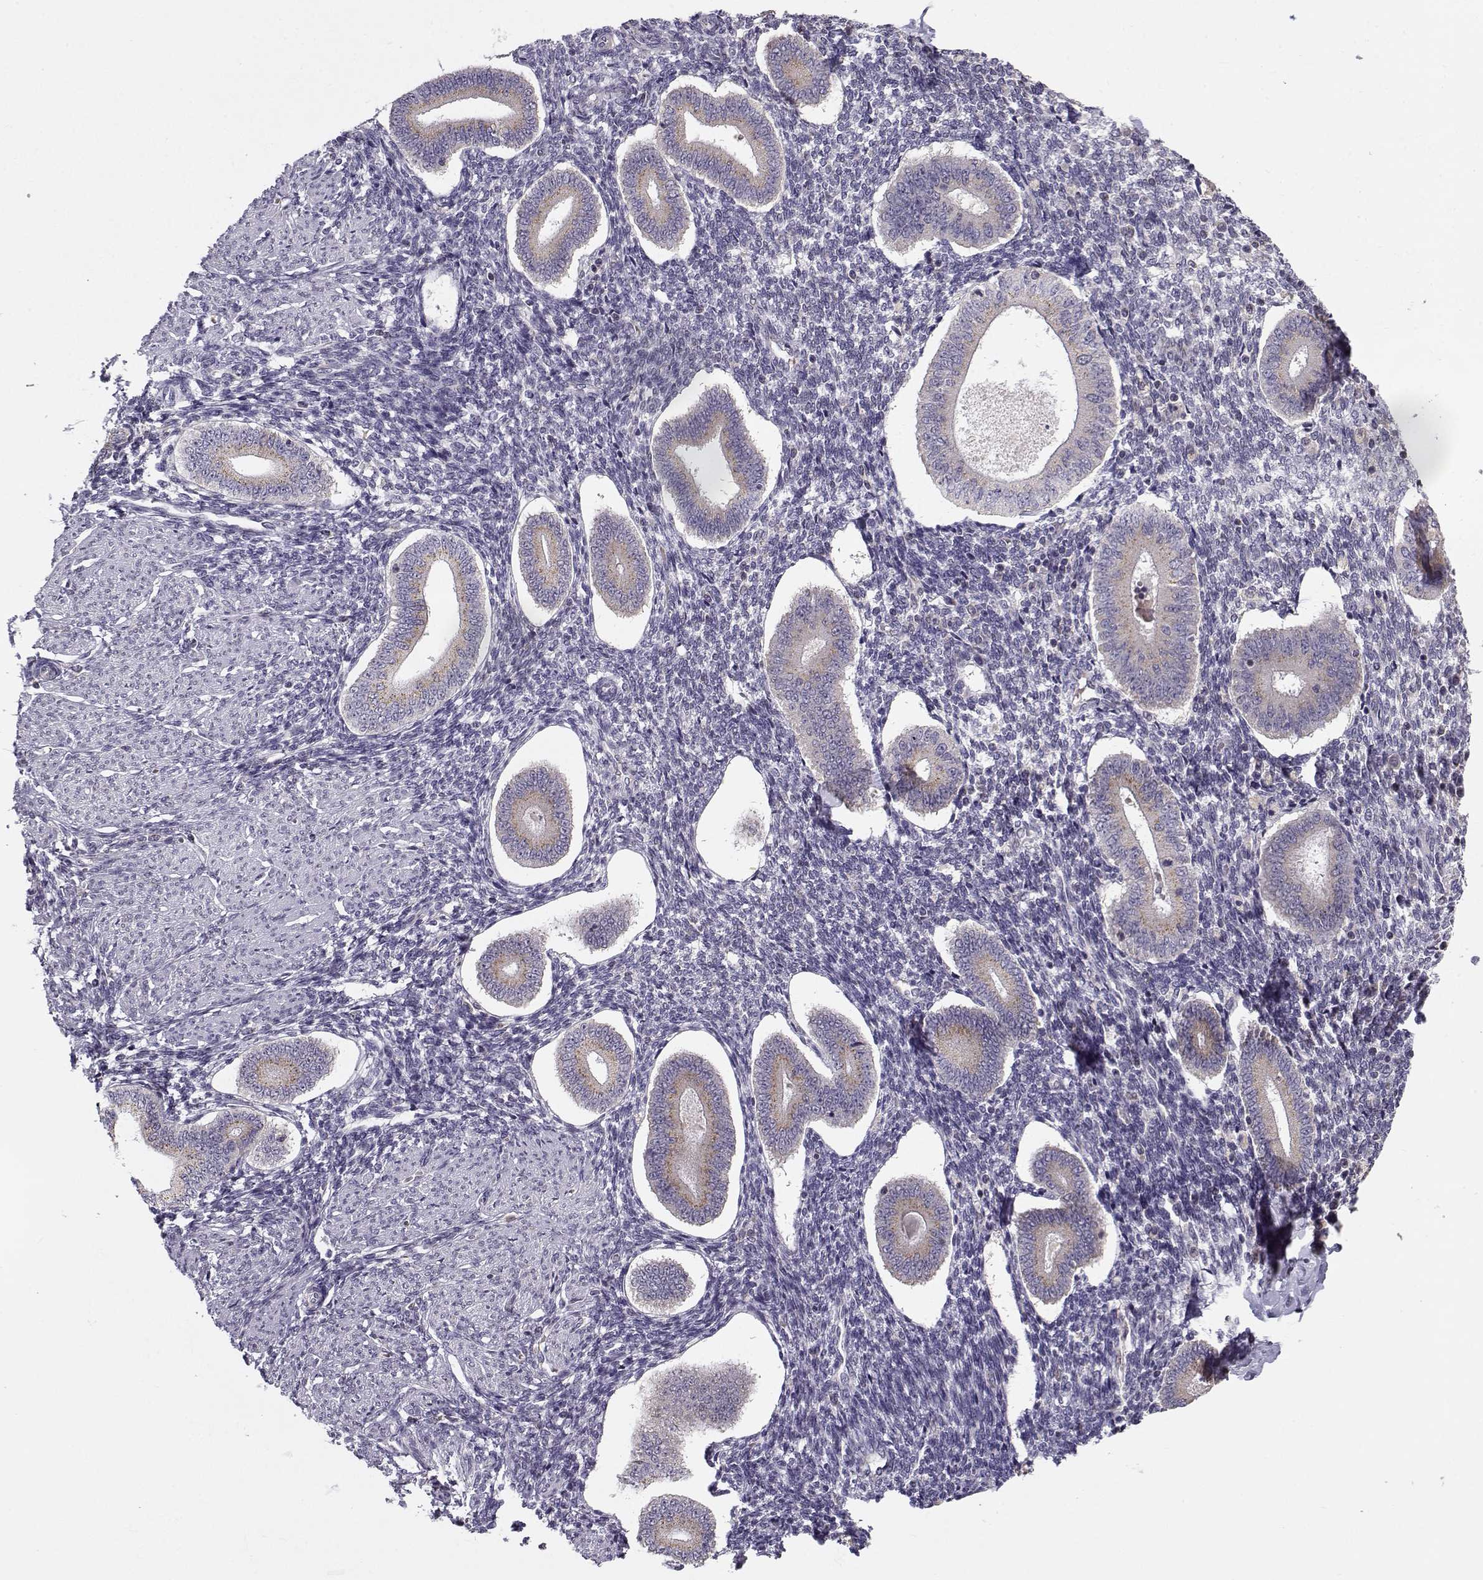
{"staining": {"intensity": "negative", "quantity": "none", "location": "none"}, "tissue": "endometrium", "cell_type": "Cells in endometrial stroma", "image_type": "normal", "snomed": [{"axis": "morphology", "description": "Normal tissue, NOS"}, {"axis": "topography", "description": "Endometrium"}], "caption": "High power microscopy micrograph of an immunohistochemistry micrograph of normal endometrium, revealing no significant expression in cells in endometrial stroma.", "gene": "SLC4A5", "patient": {"sex": "female", "age": 40}}